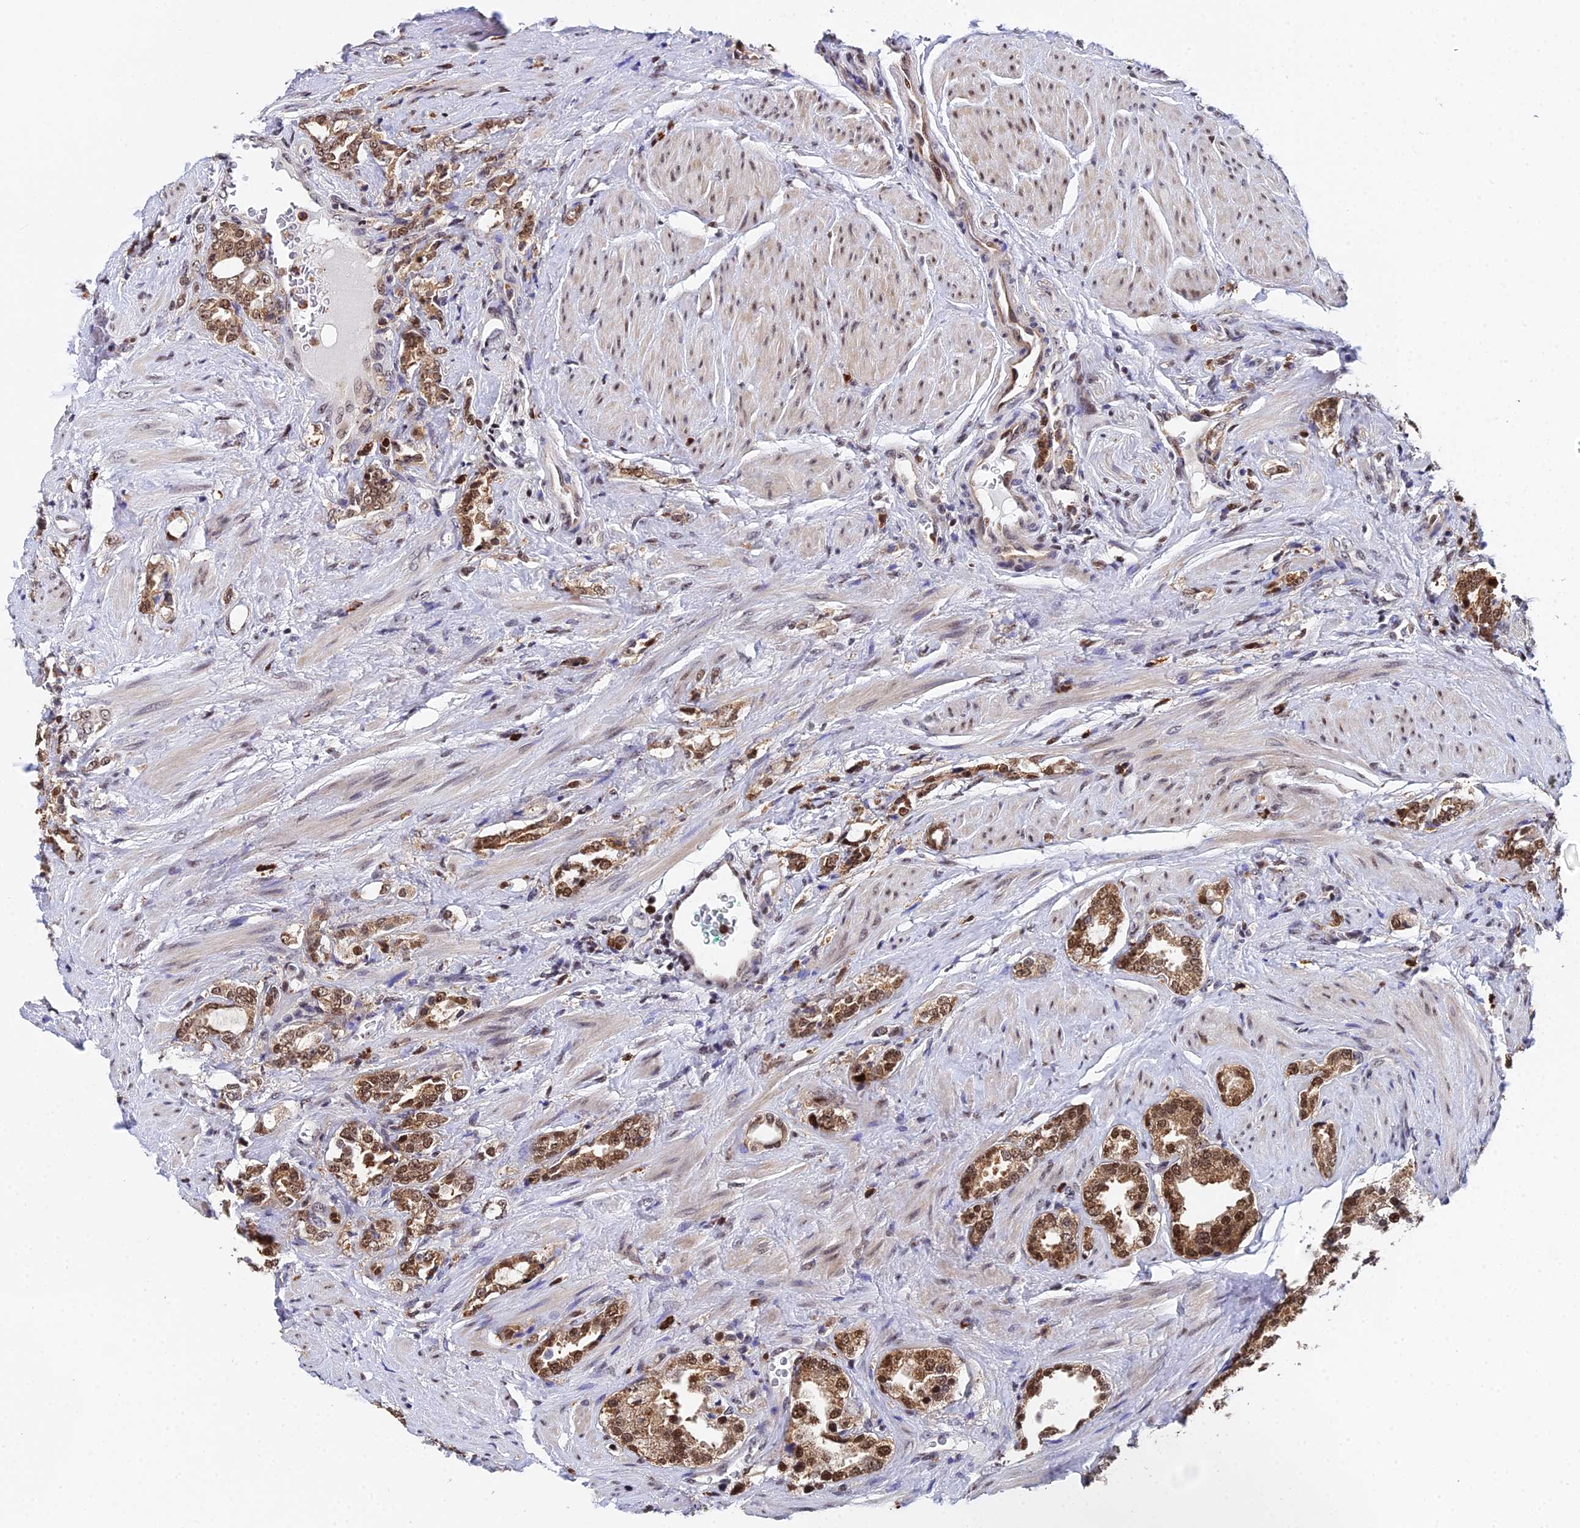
{"staining": {"intensity": "moderate", "quantity": ">75%", "location": "cytoplasmic/membranous,nuclear"}, "tissue": "prostate cancer", "cell_type": "Tumor cells", "image_type": "cancer", "snomed": [{"axis": "morphology", "description": "Adenocarcinoma, High grade"}, {"axis": "topography", "description": "Prostate"}], "caption": "Moderate cytoplasmic/membranous and nuclear positivity for a protein is present in about >75% of tumor cells of prostate cancer using immunohistochemistry.", "gene": "TIFA", "patient": {"sex": "male", "age": 64}}